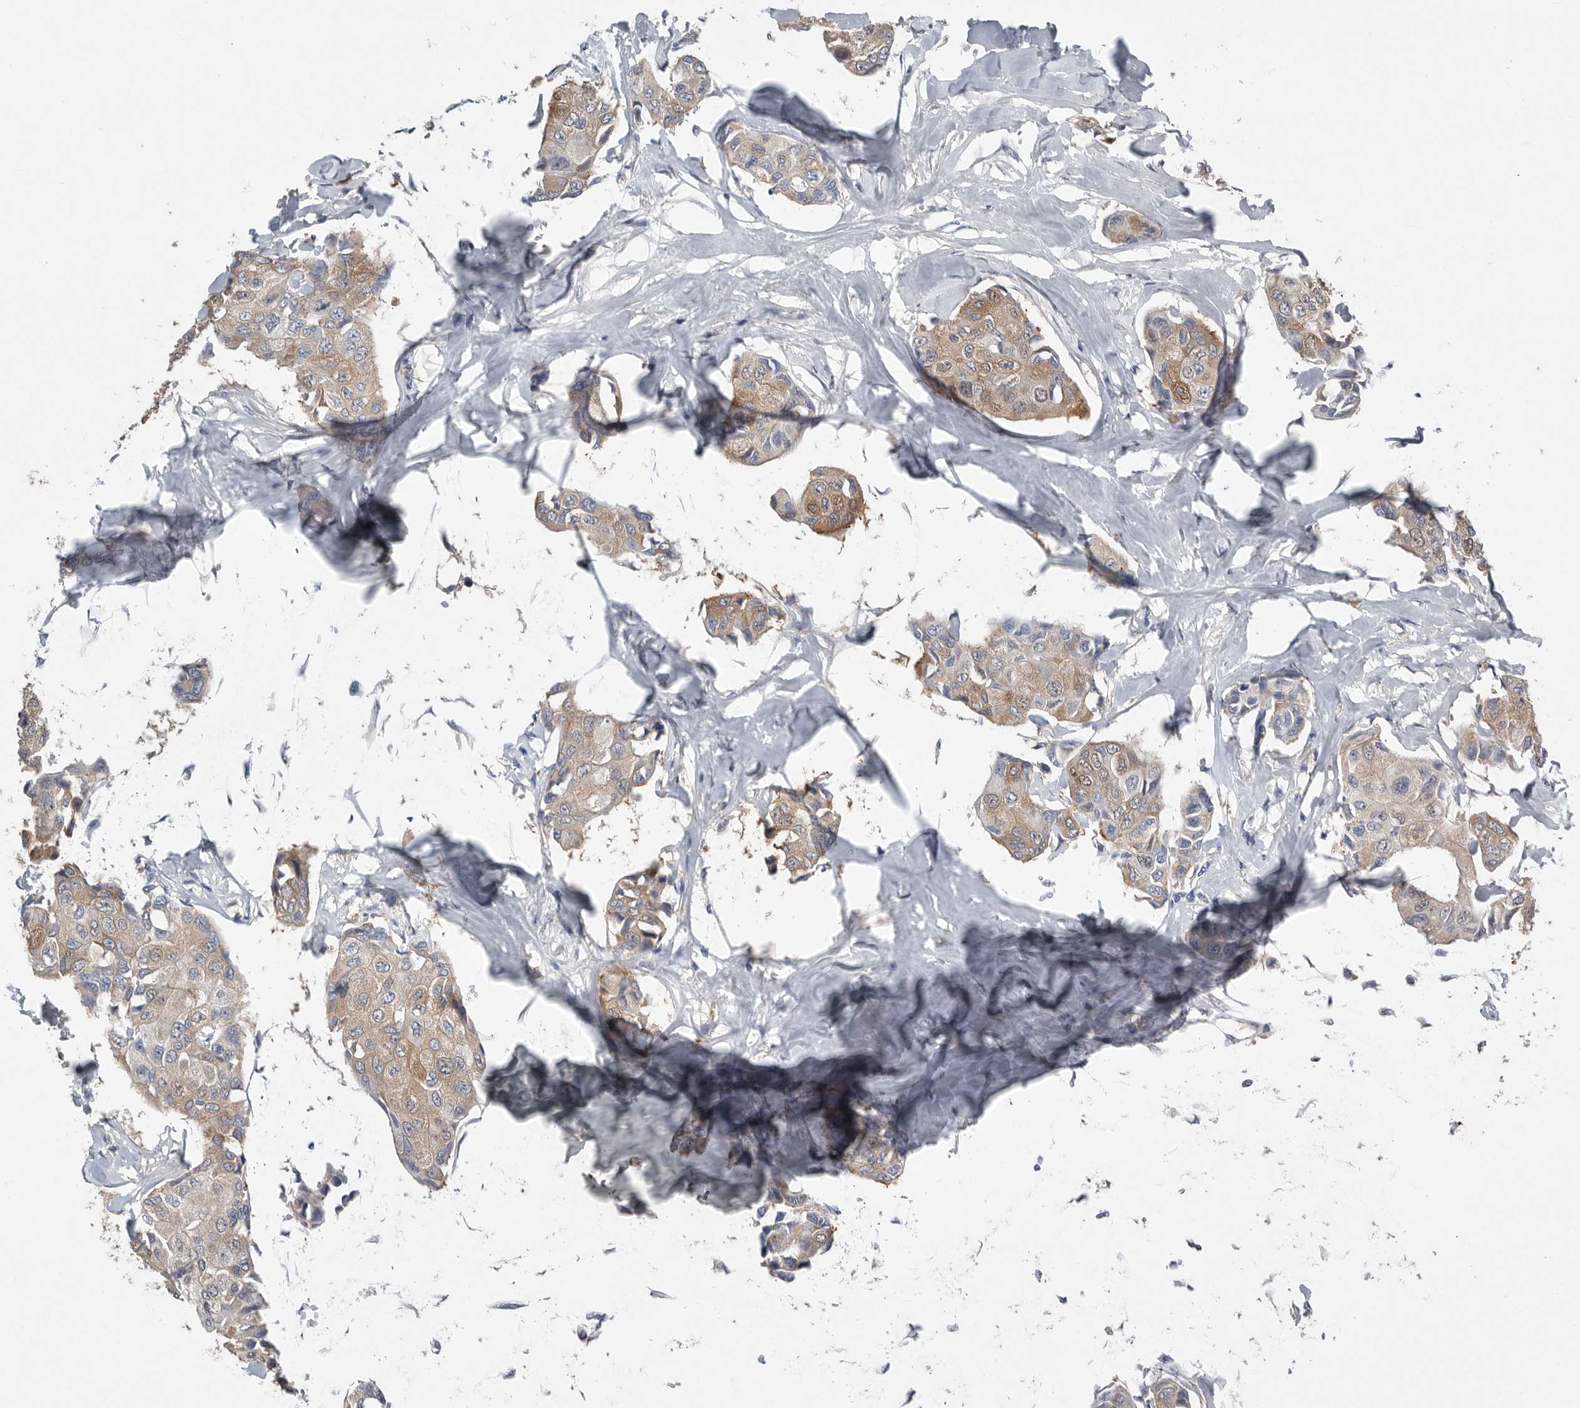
{"staining": {"intensity": "weak", "quantity": ">75%", "location": "cytoplasmic/membranous"}, "tissue": "breast cancer", "cell_type": "Tumor cells", "image_type": "cancer", "snomed": [{"axis": "morphology", "description": "Duct carcinoma"}, {"axis": "topography", "description": "Breast"}], "caption": "There is low levels of weak cytoplasmic/membranous positivity in tumor cells of breast cancer, as demonstrated by immunohistochemical staining (brown color).", "gene": "PDCD4", "patient": {"sex": "female", "age": 80}}